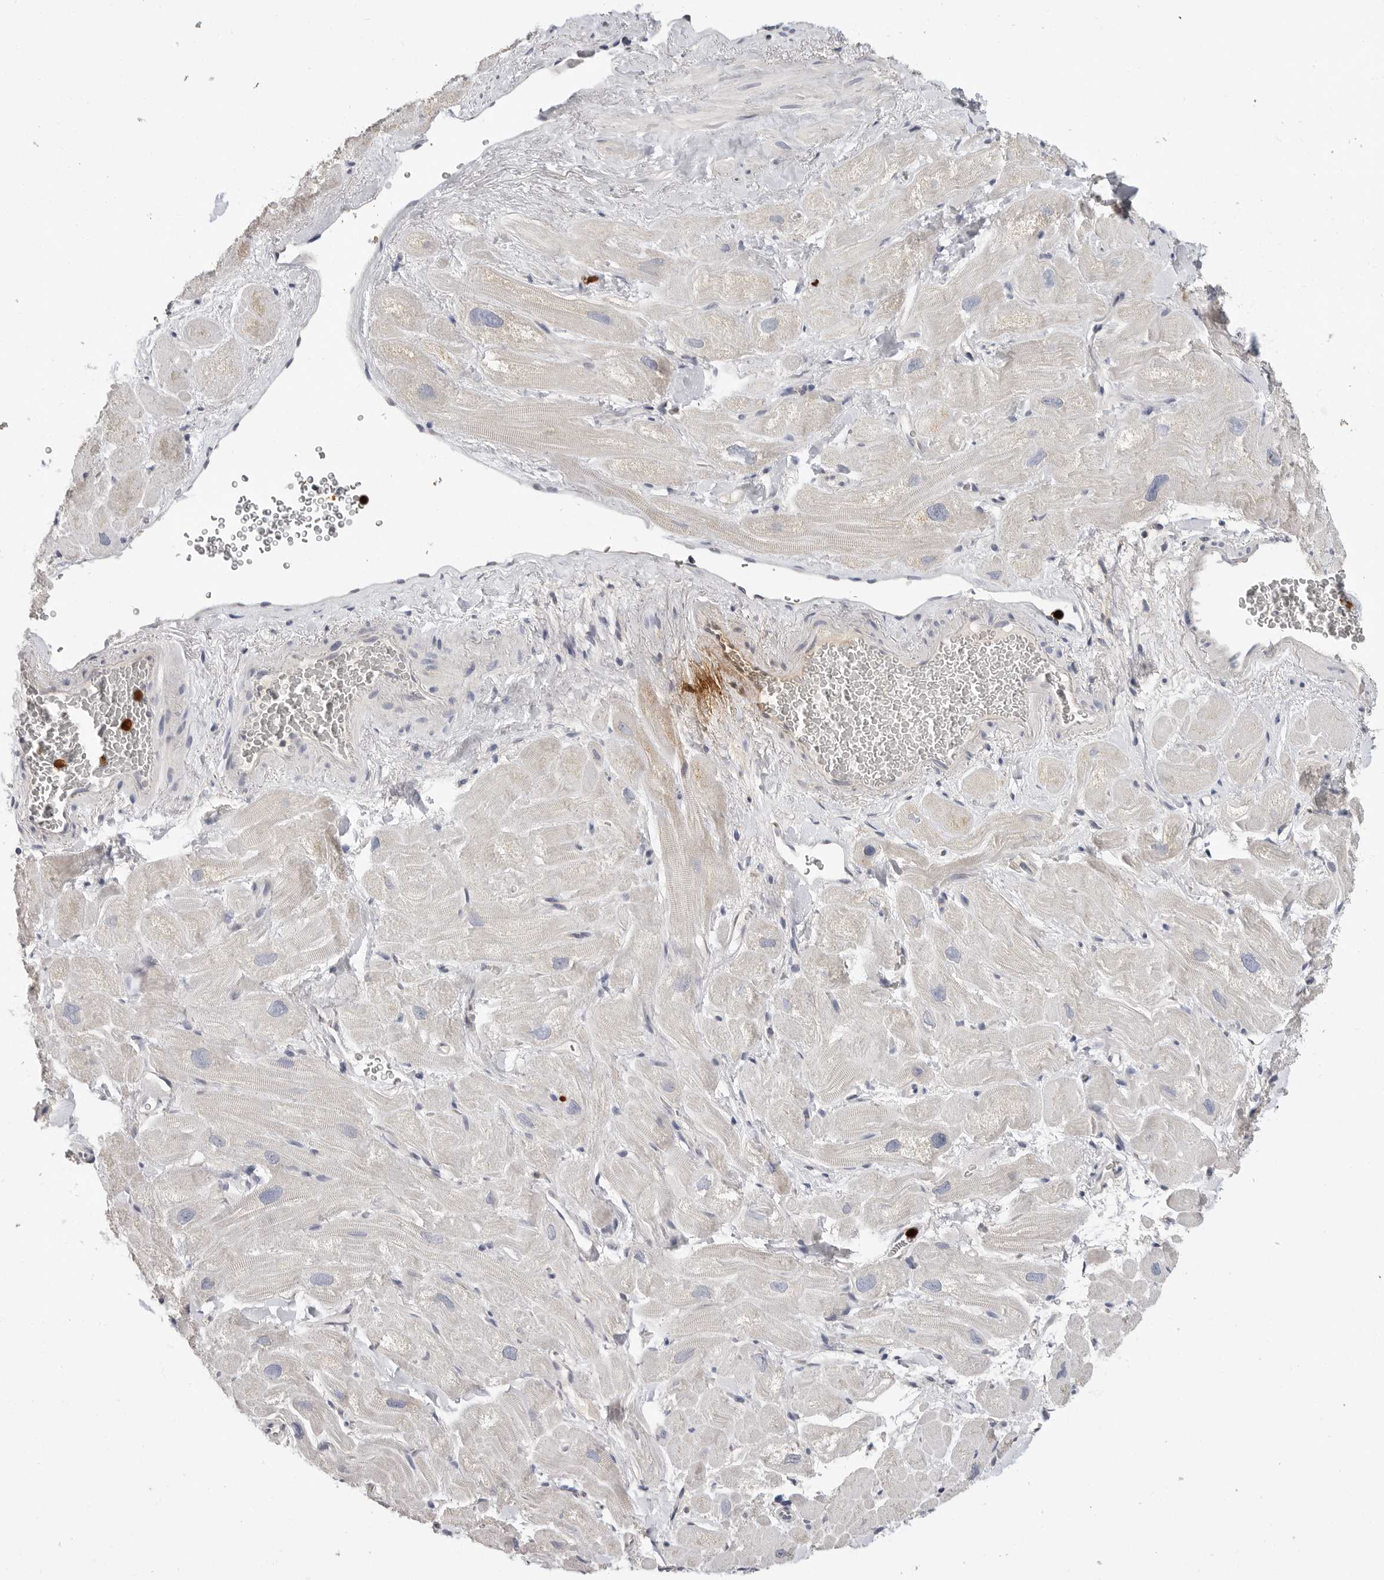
{"staining": {"intensity": "negative", "quantity": "none", "location": "none"}, "tissue": "heart muscle", "cell_type": "Cardiomyocytes", "image_type": "normal", "snomed": [{"axis": "morphology", "description": "Normal tissue, NOS"}, {"axis": "topography", "description": "Heart"}], "caption": "An image of human heart muscle is negative for staining in cardiomyocytes. (Stains: DAB IHC with hematoxylin counter stain, Microscopy: brightfield microscopy at high magnification).", "gene": "LTBR", "patient": {"sex": "male", "age": 49}}